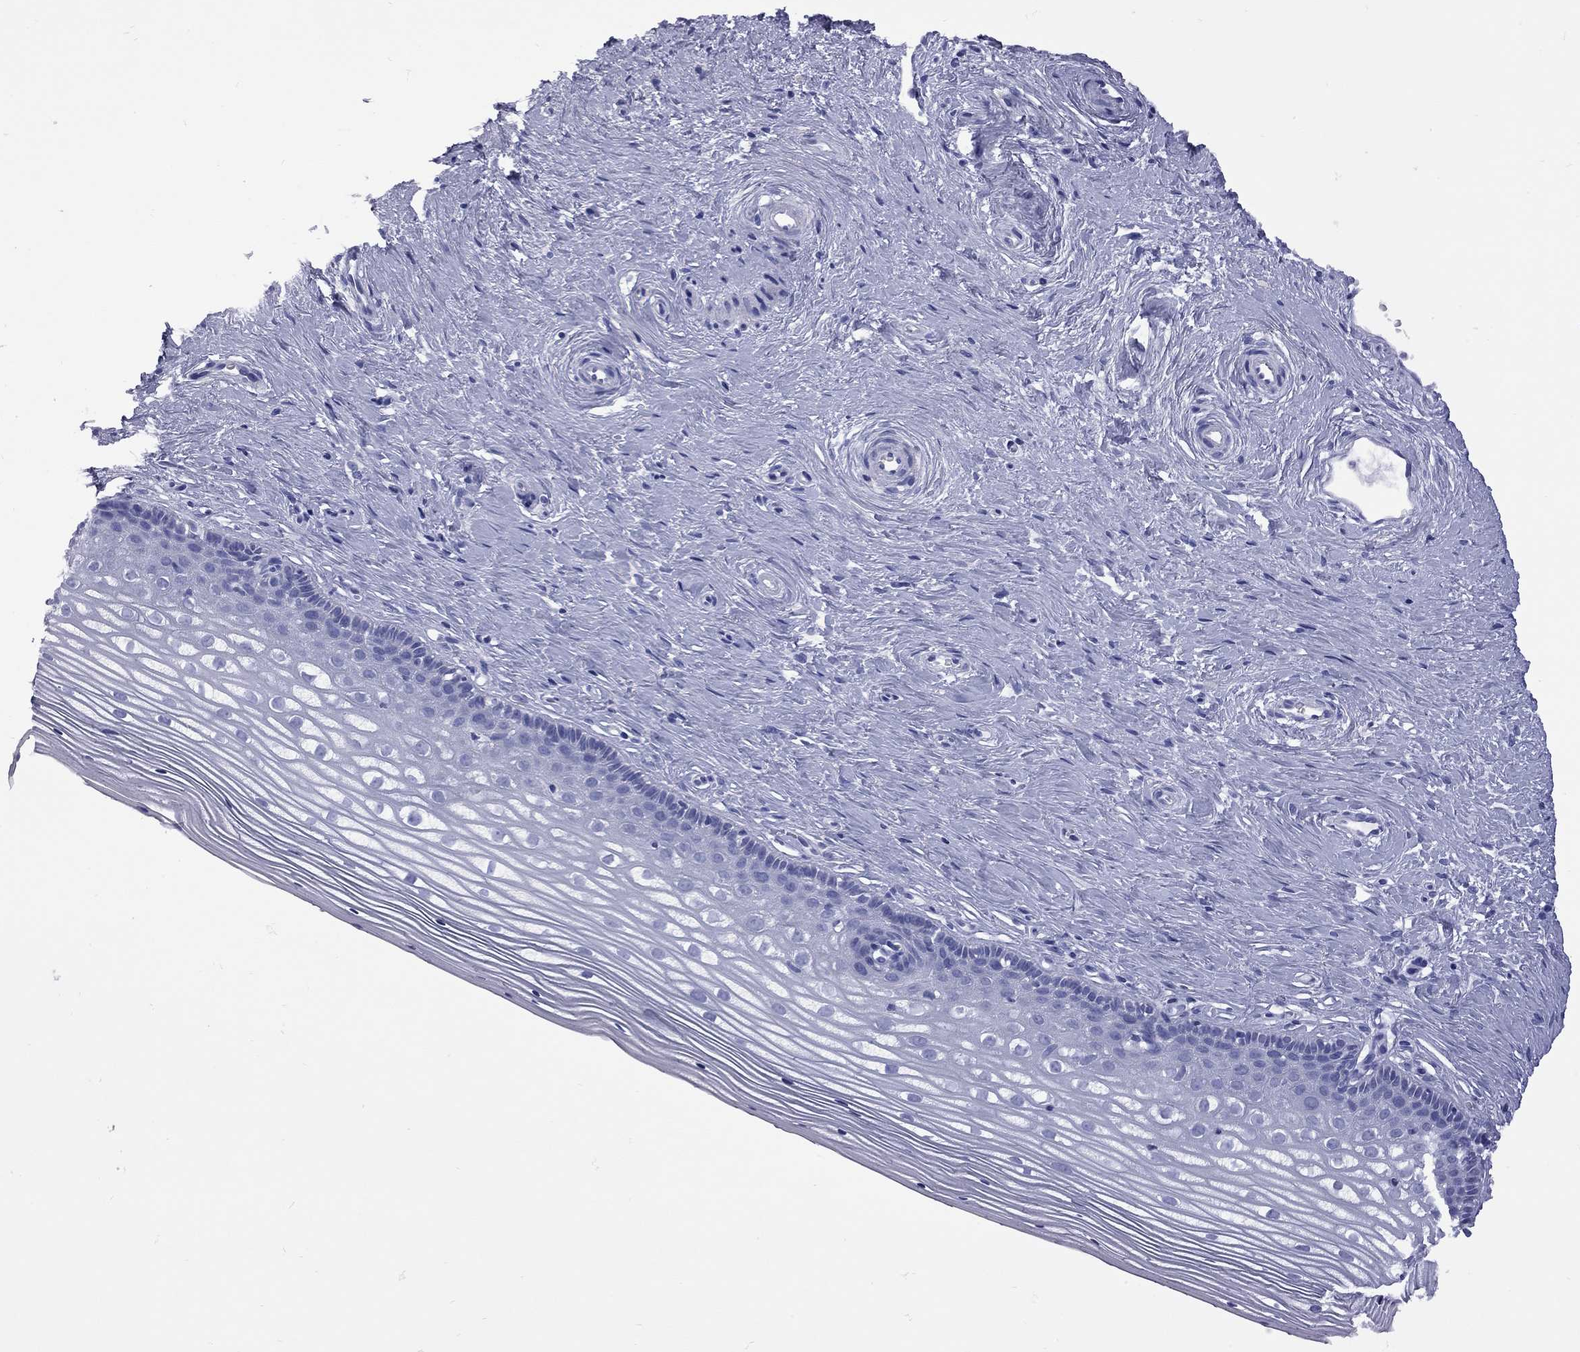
{"staining": {"intensity": "negative", "quantity": "none", "location": "none"}, "tissue": "cervix", "cell_type": "Glandular cells", "image_type": "normal", "snomed": [{"axis": "morphology", "description": "Normal tissue, NOS"}, {"axis": "topography", "description": "Cervix"}], "caption": "An immunohistochemistry photomicrograph of unremarkable cervix is shown. There is no staining in glandular cells of cervix.", "gene": "EPPIN", "patient": {"sex": "female", "age": 40}}